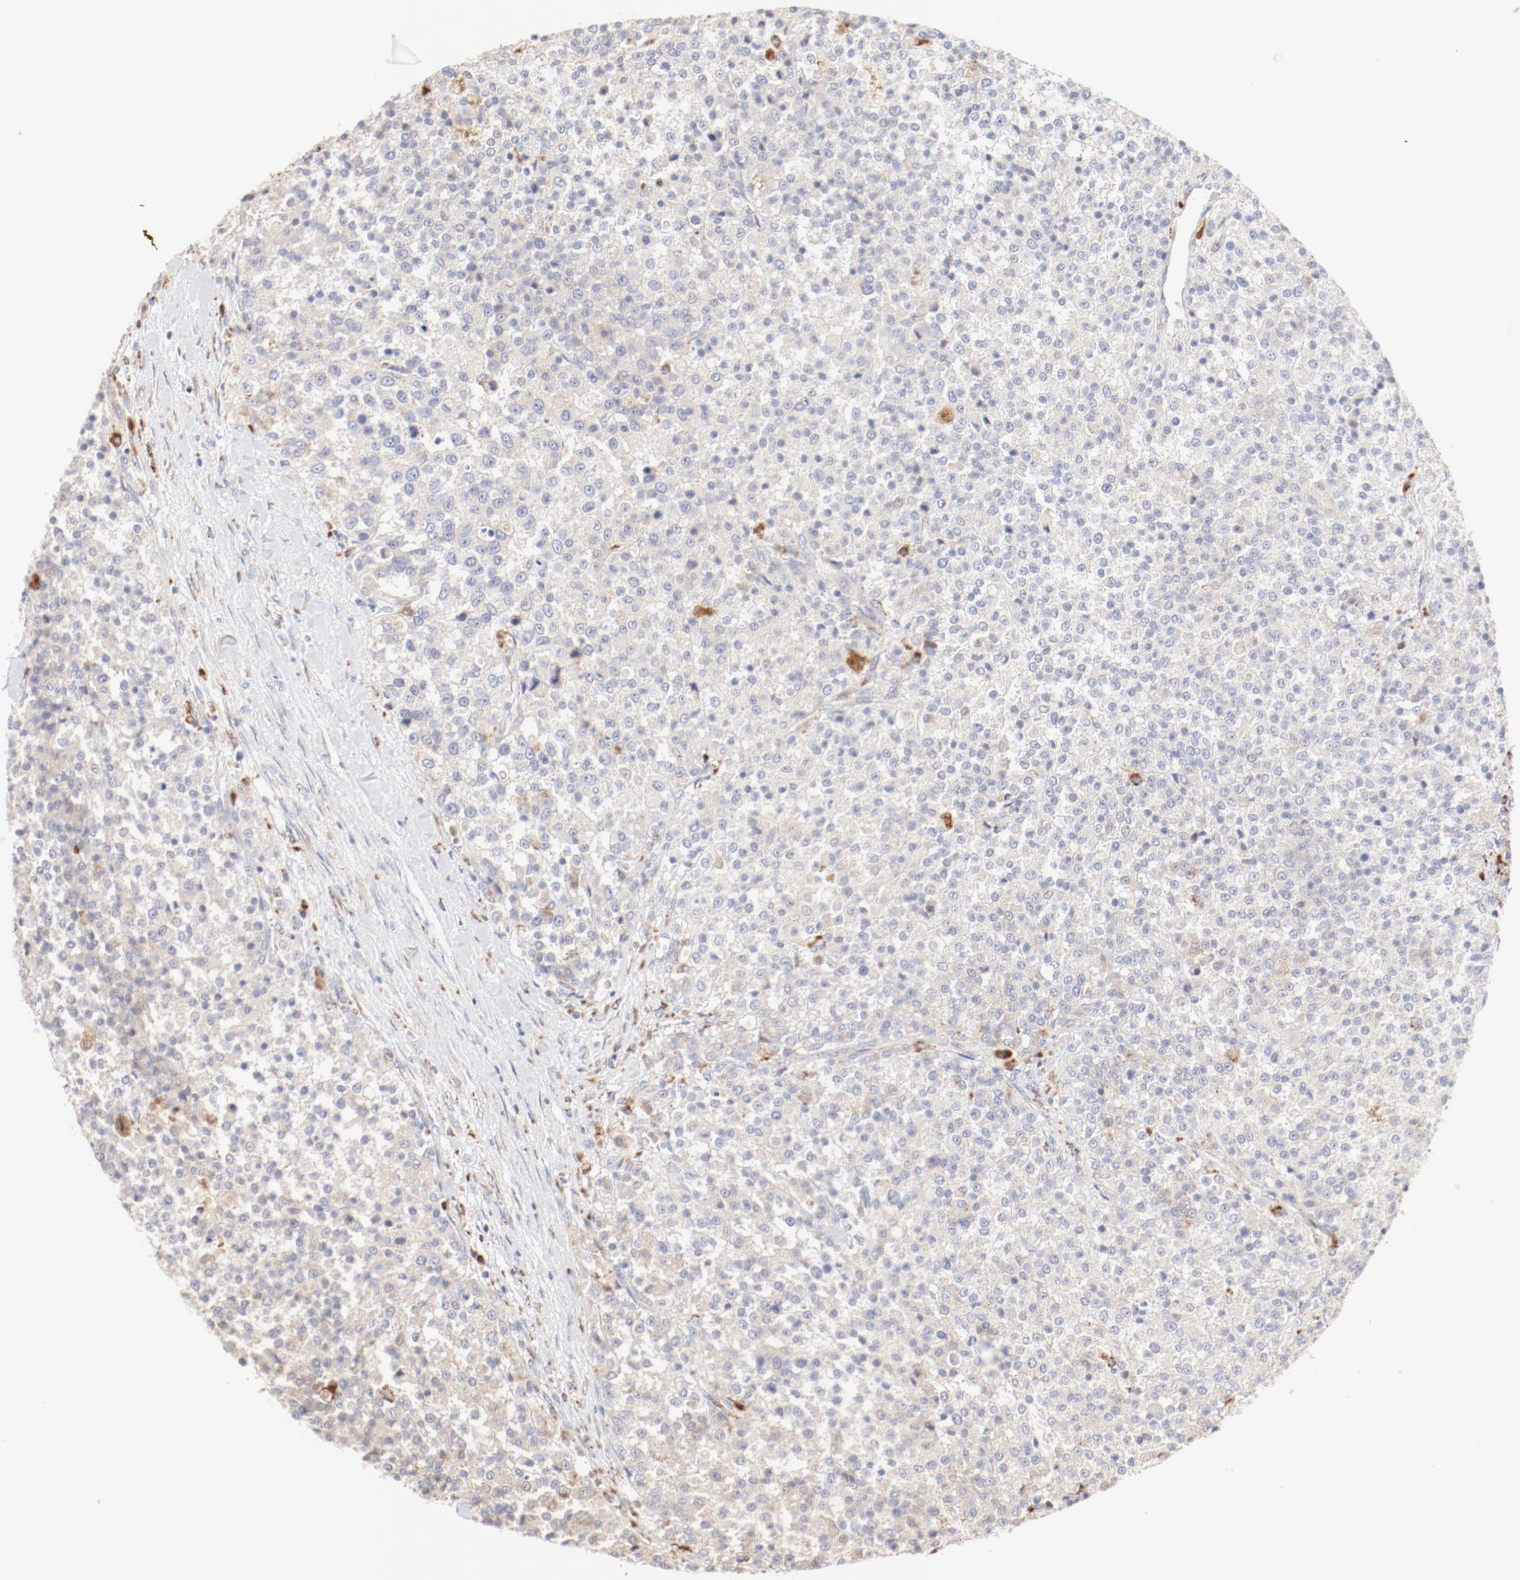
{"staining": {"intensity": "negative", "quantity": "none", "location": "none"}, "tissue": "testis cancer", "cell_type": "Tumor cells", "image_type": "cancer", "snomed": [{"axis": "morphology", "description": "Seminoma, NOS"}, {"axis": "topography", "description": "Testis"}], "caption": "High power microscopy micrograph of an IHC histopathology image of testis cancer, revealing no significant expression in tumor cells.", "gene": "CTSH", "patient": {"sex": "male", "age": 59}}